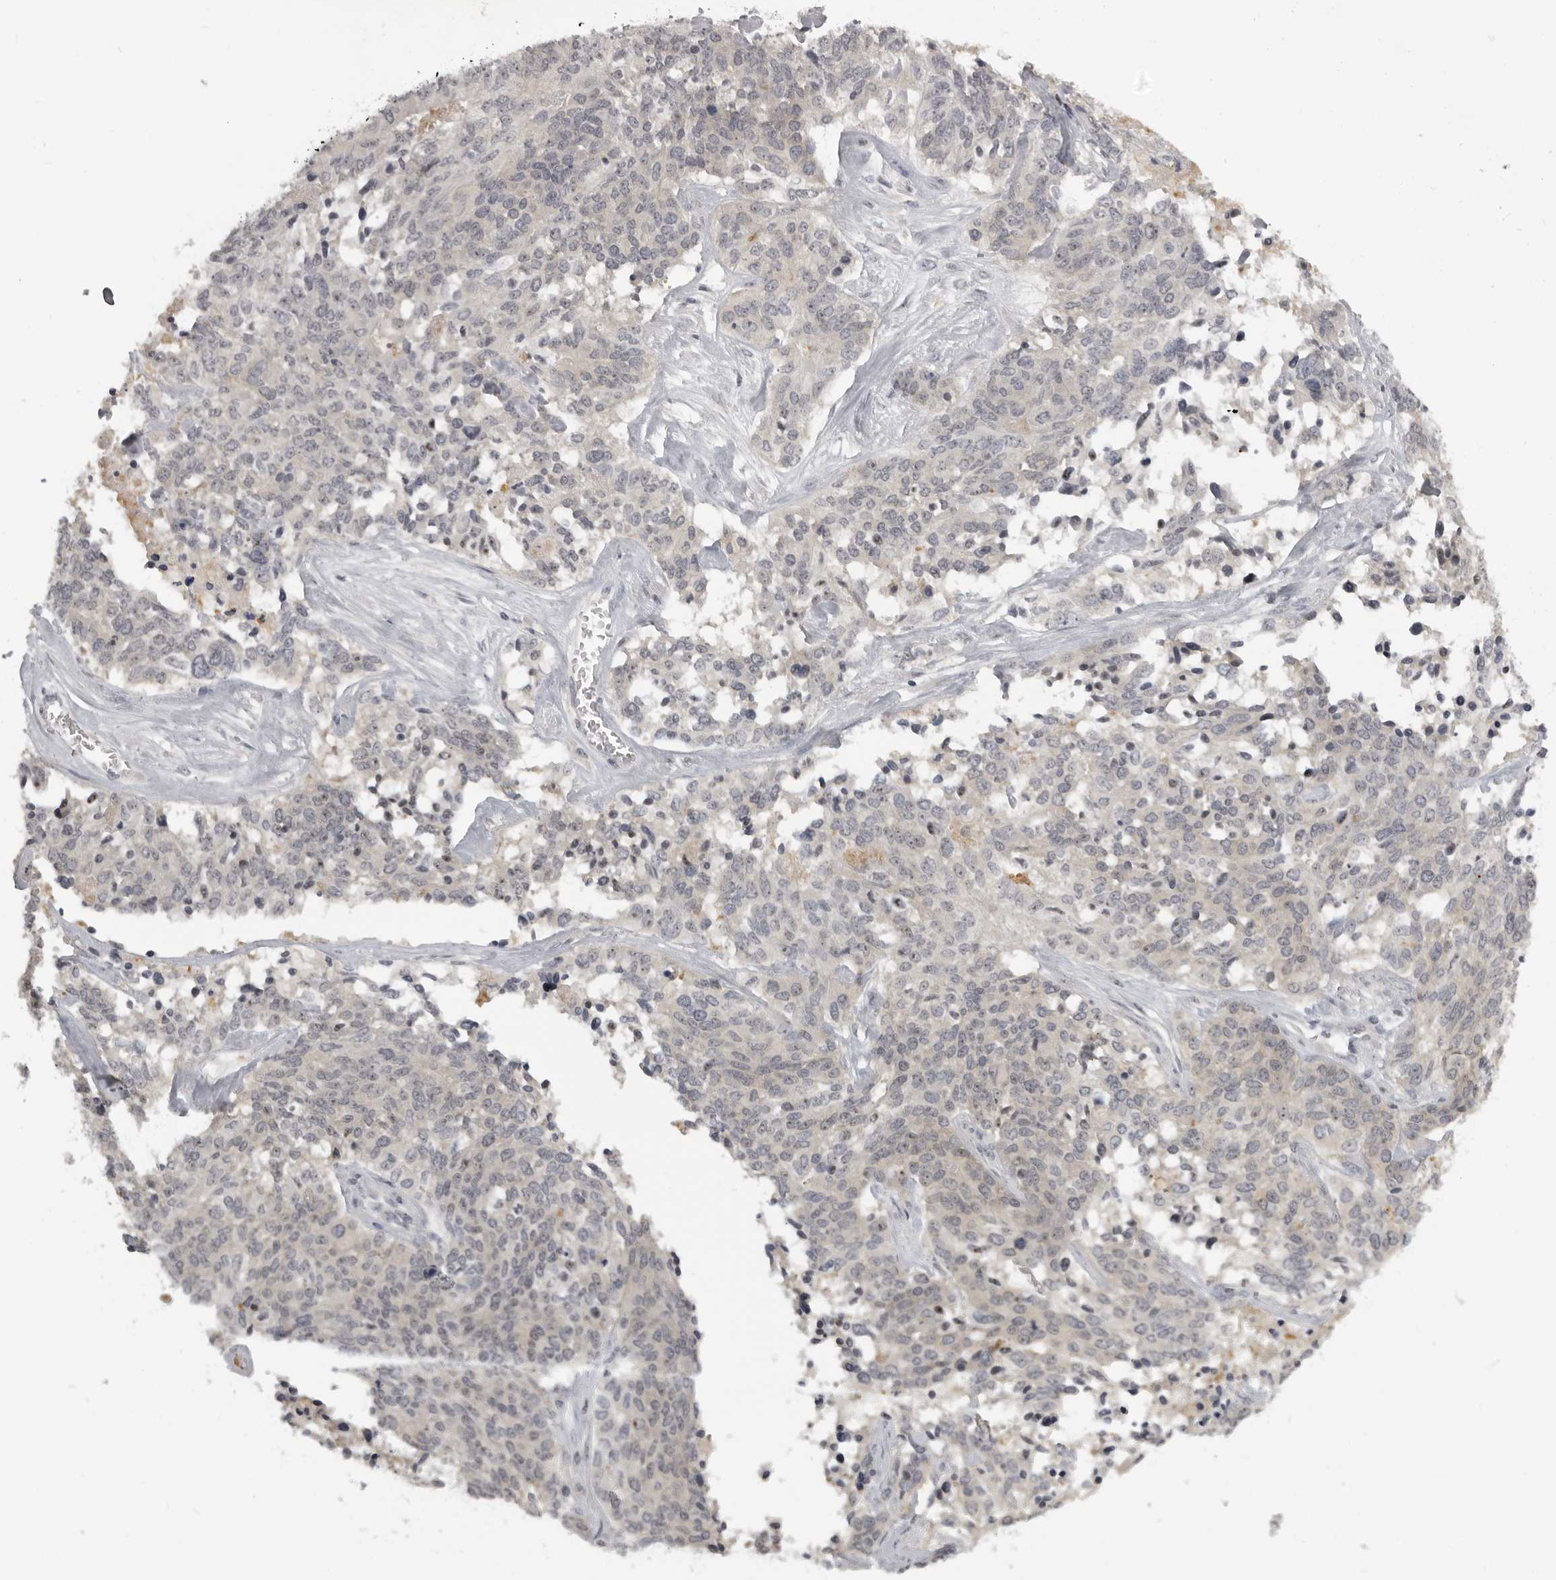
{"staining": {"intensity": "negative", "quantity": "none", "location": "none"}, "tissue": "ovarian cancer", "cell_type": "Tumor cells", "image_type": "cancer", "snomed": [{"axis": "morphology", "description": "Cystadenocarcinoma, serous, NOS"}, {"axis": "topography", "description": "Ovary"}], "caption": "This is an IHC histopathology image of human serous cystadenocarcinoma (ovarian). There is no expression in tumor cells.", "gene": "MRTO4", "patient": {"sex": "female", "age": 44}}